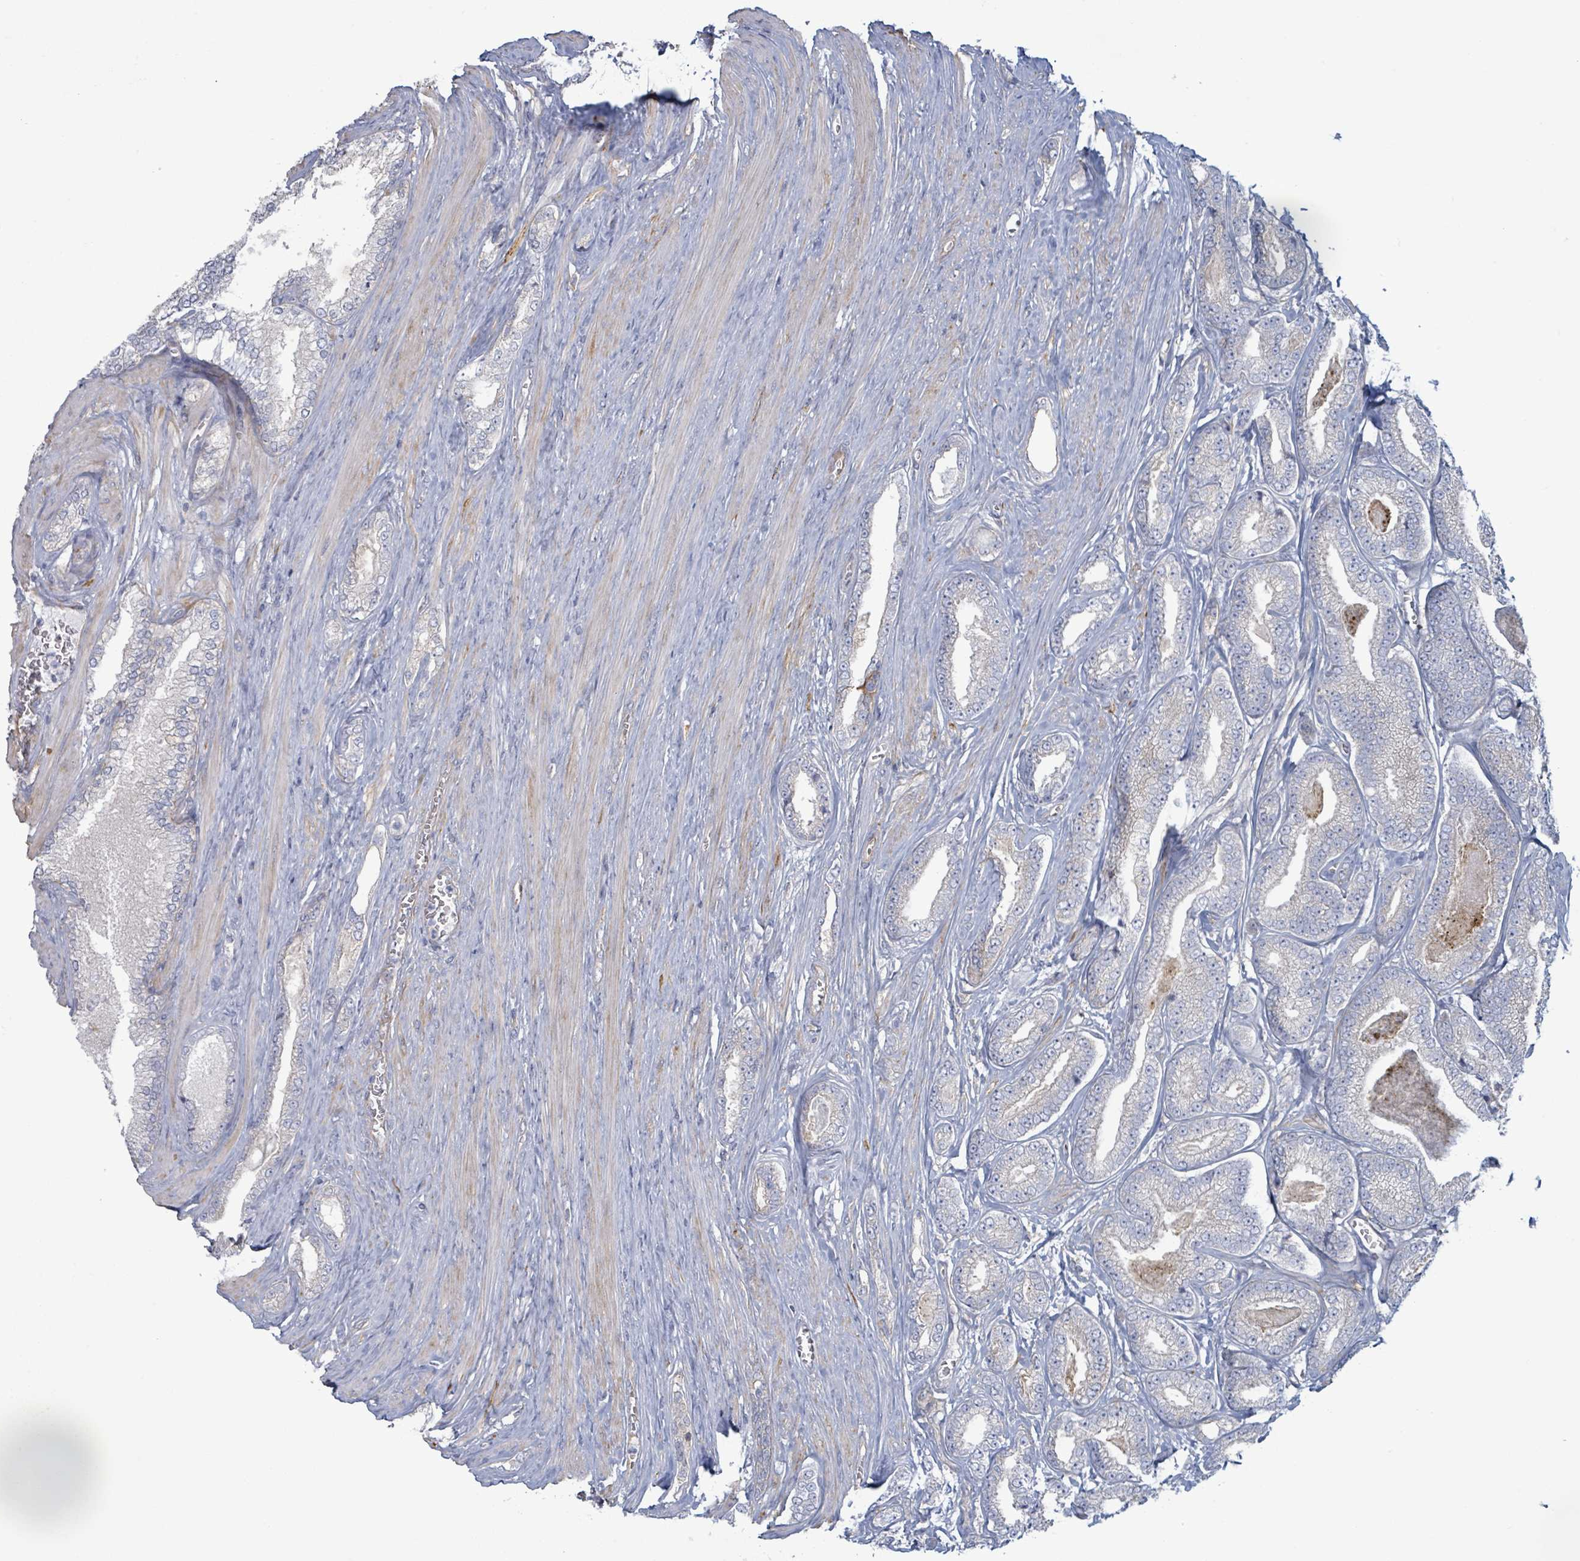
{"staining": {"intensity": "negative", "quantity": "none", "location": "none"}, "tissue": "prostate cancer", "cell_type": "Tumor cells", "image_type": "cancer", "snomed": [{"axis": "morphology", "description": "Adenocarcinoma, NOS"}, {"axis": "topography", "description": "Prostate and seminal vesicle, NOS"}], "caption": "Prostate cancer (adenocarcinoma) stained for a protein using immunohistochemistry reveals no expression tumor cells.", "gene": "COL13A1", "patient": {"sex": "male", "age": 76}}